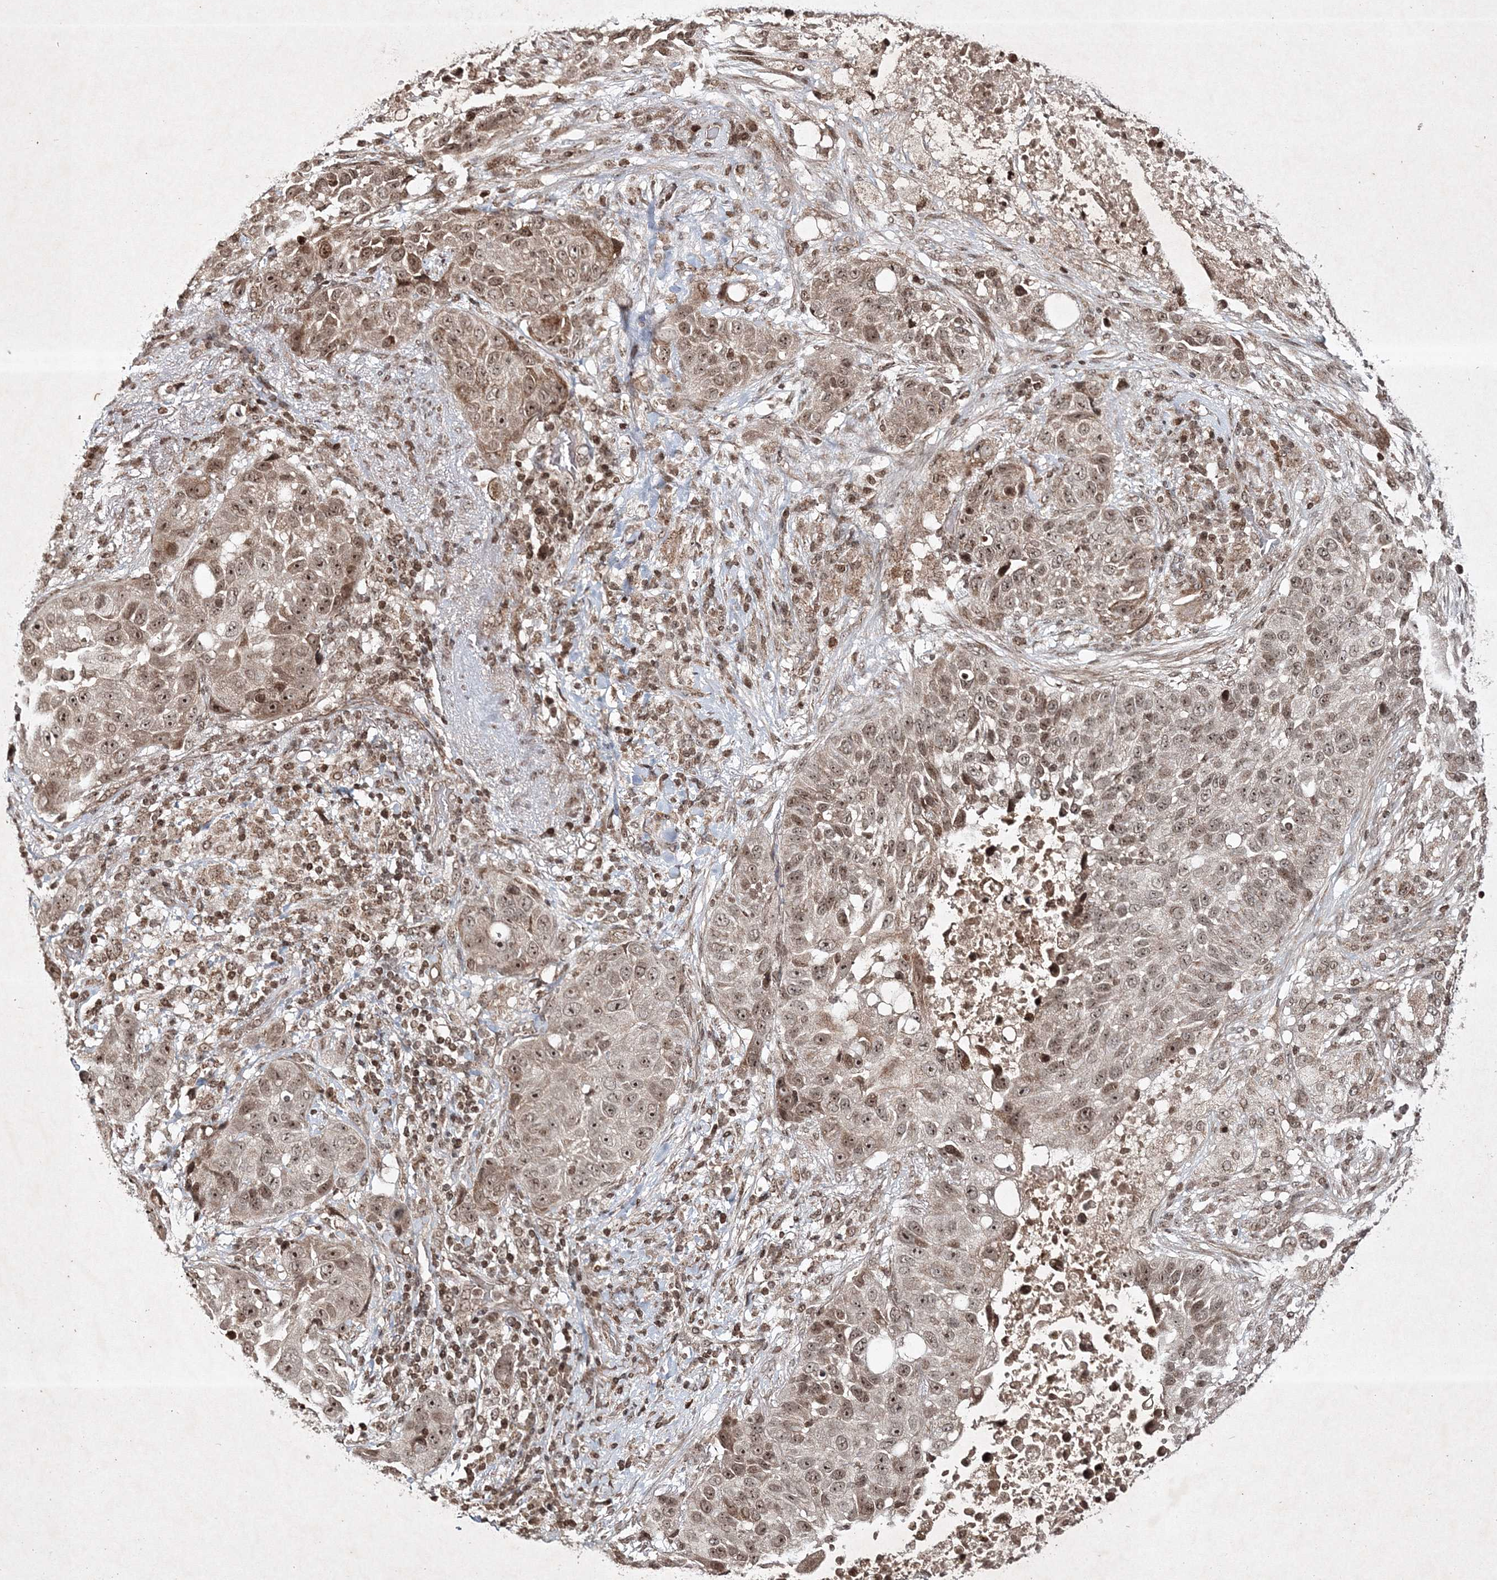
{"staining": {"intensity": "moderate", "quantity": ">75%", "location": "nuclear"}, "tissue": "lung cancer", "cell_type": "Tumor cells", "image_type": "cancer", "snomed": [{"axis": "morphology", "description": "Squamous cell carcinoma, NOS"}, {"axis": "topography", "description": "Lung"}], "caption": "The photomicrograph reveals staining of lung cancer (squamous cell carcinoma), revealing moderate nuclear protein positivity (brown color) within tumor cells. The staining was performed using DAB to visualize the protein expression in brown, while the nuclei were stained in blue with hematoxylin (Magnification: 20x).", "gene": "CARM1", "patient": {"sex": "male", "age": 57}}